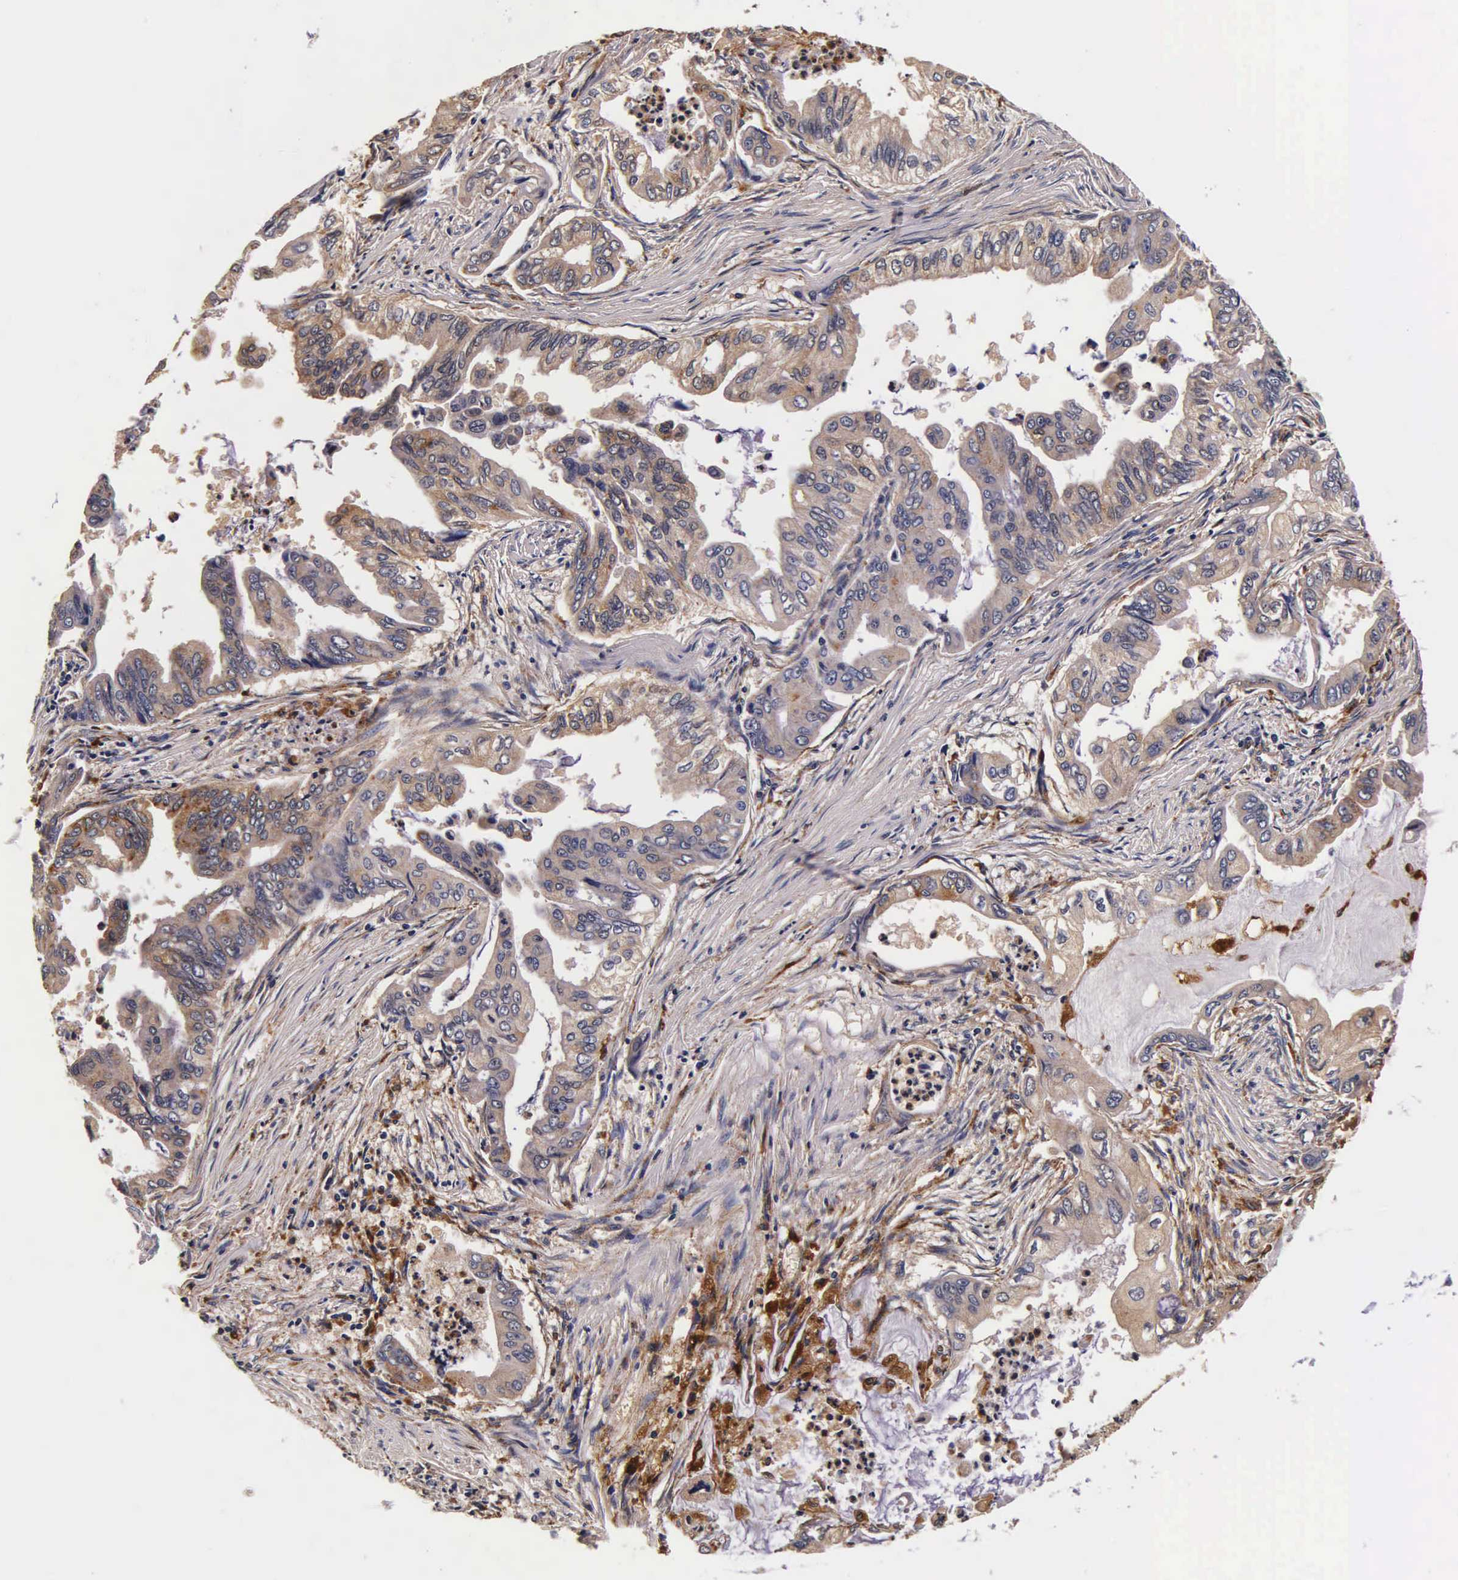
{"staining": {"intensity": "moderate", "quantity": "25%-75%", "location": "cytoplasmic/membranous"}, "tissue": "stomach cancer", "cell_type": "Tumor cells", "image_type": "cancer", "snomed": [{"axis": "morphology", "description": "Adenocarcinoma, NOS"}, {"axis": "topography", "description": "Stomach, upper"}], "caption": "Approximately 25%-75% of tumor cells in stomach cancer reveal moderate cytoplasmic/membranous protein staining as visualized by brown immunohistochemical staining.", "gene": "CTSB", "patient": {"sex": "male", "age": 80}}